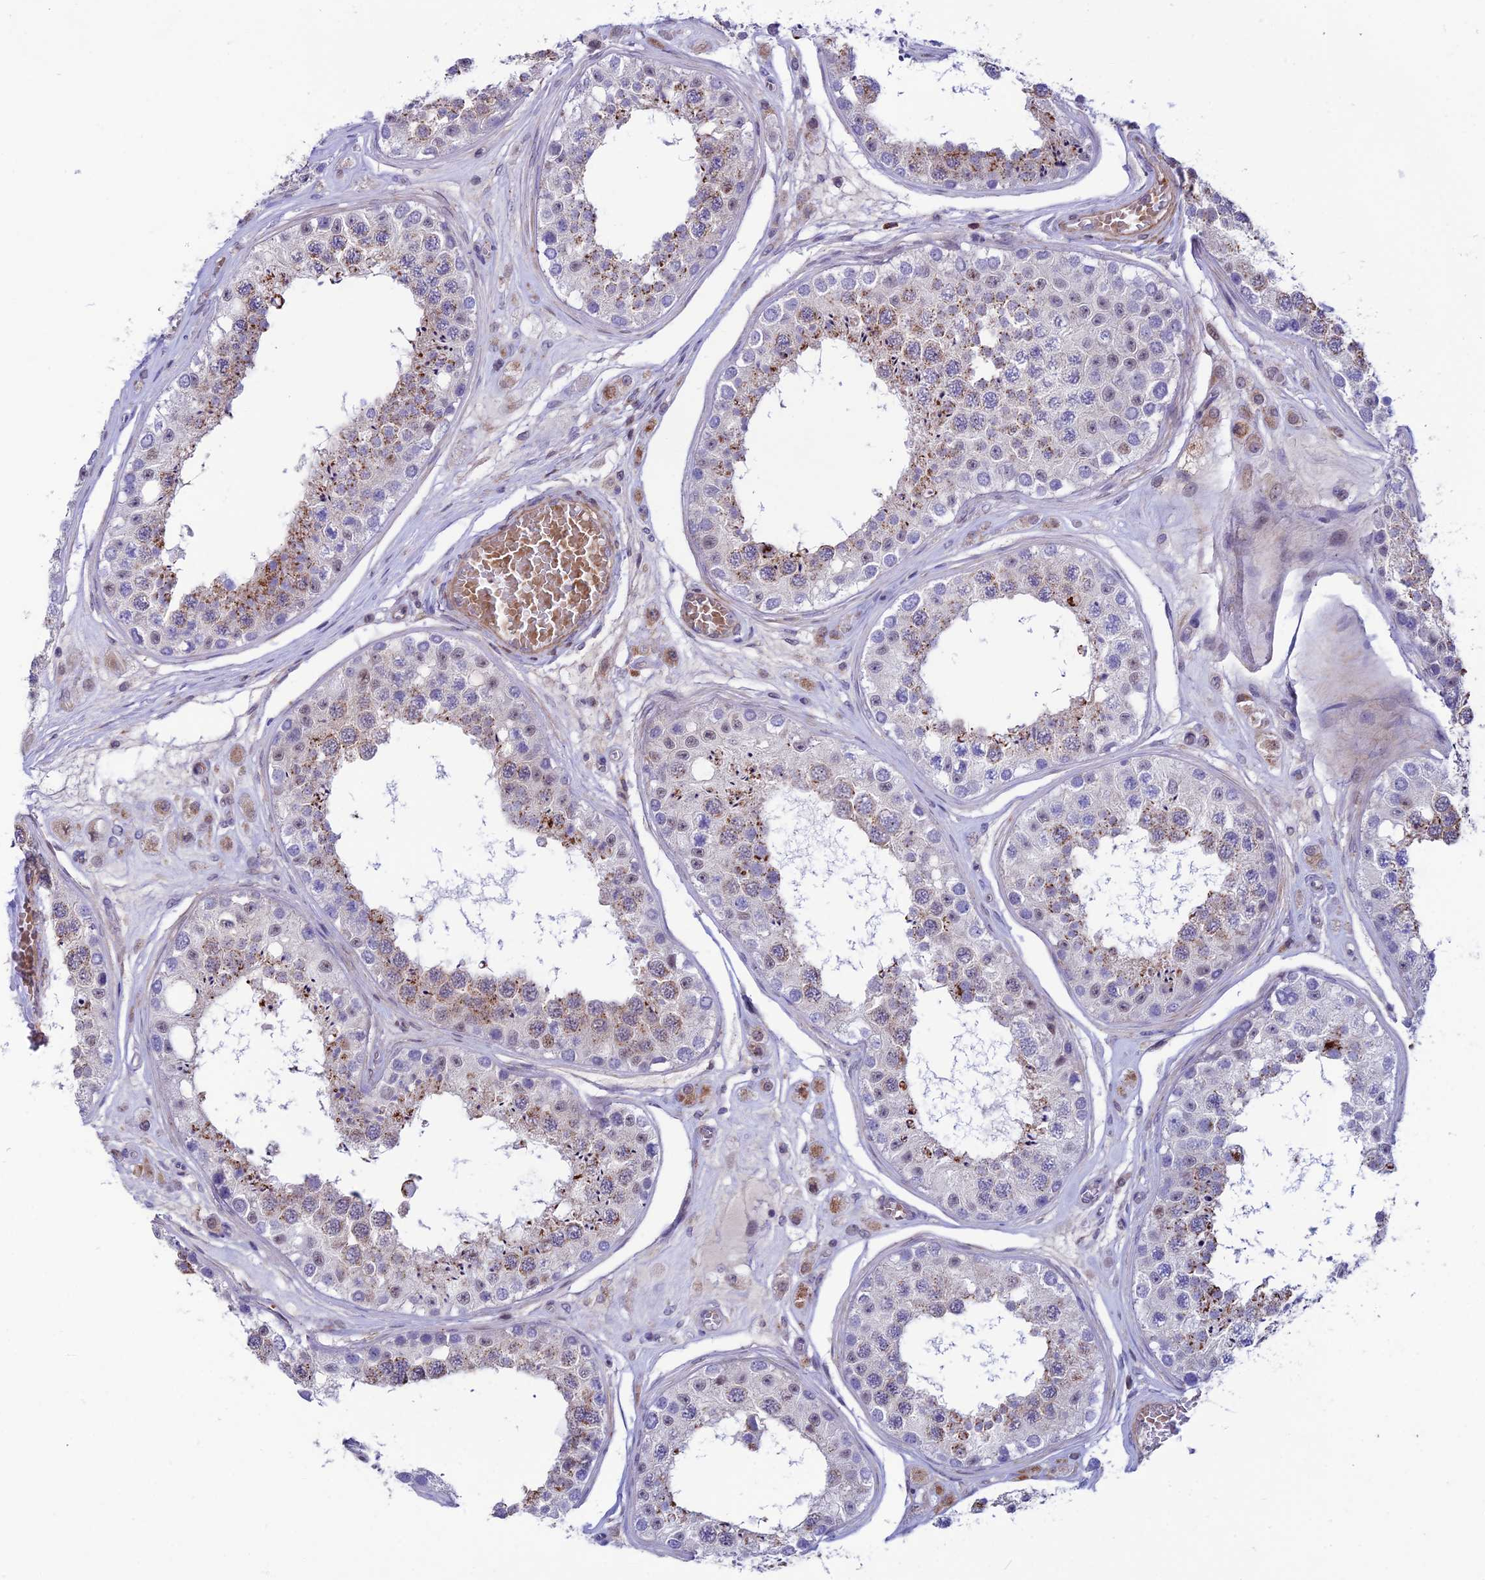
{"staining": {"intensity": "moderate", "quantity": "<25%", "location": "cytoplasmic/membranous,nuclear"}, "tissue": "testis", "cell_type": "Cells in seminiferous ducts", "image_type": "normal", "snomed": [{"axis": "morphology", "description": "Normal tissue, NOS"}, {"axis": "topography", "description": "Testis"}], "caption": "Immunohistochemistry photomicrograph of benign testis stained for a protein (brown), which reveals low levels of moderate cytoplasmic/membranous,nuclear staining in approximately <25% of cells in seminiferous ducts.", "gene": "COL6A6", "patient": {"sex": "male", "age": 25}}